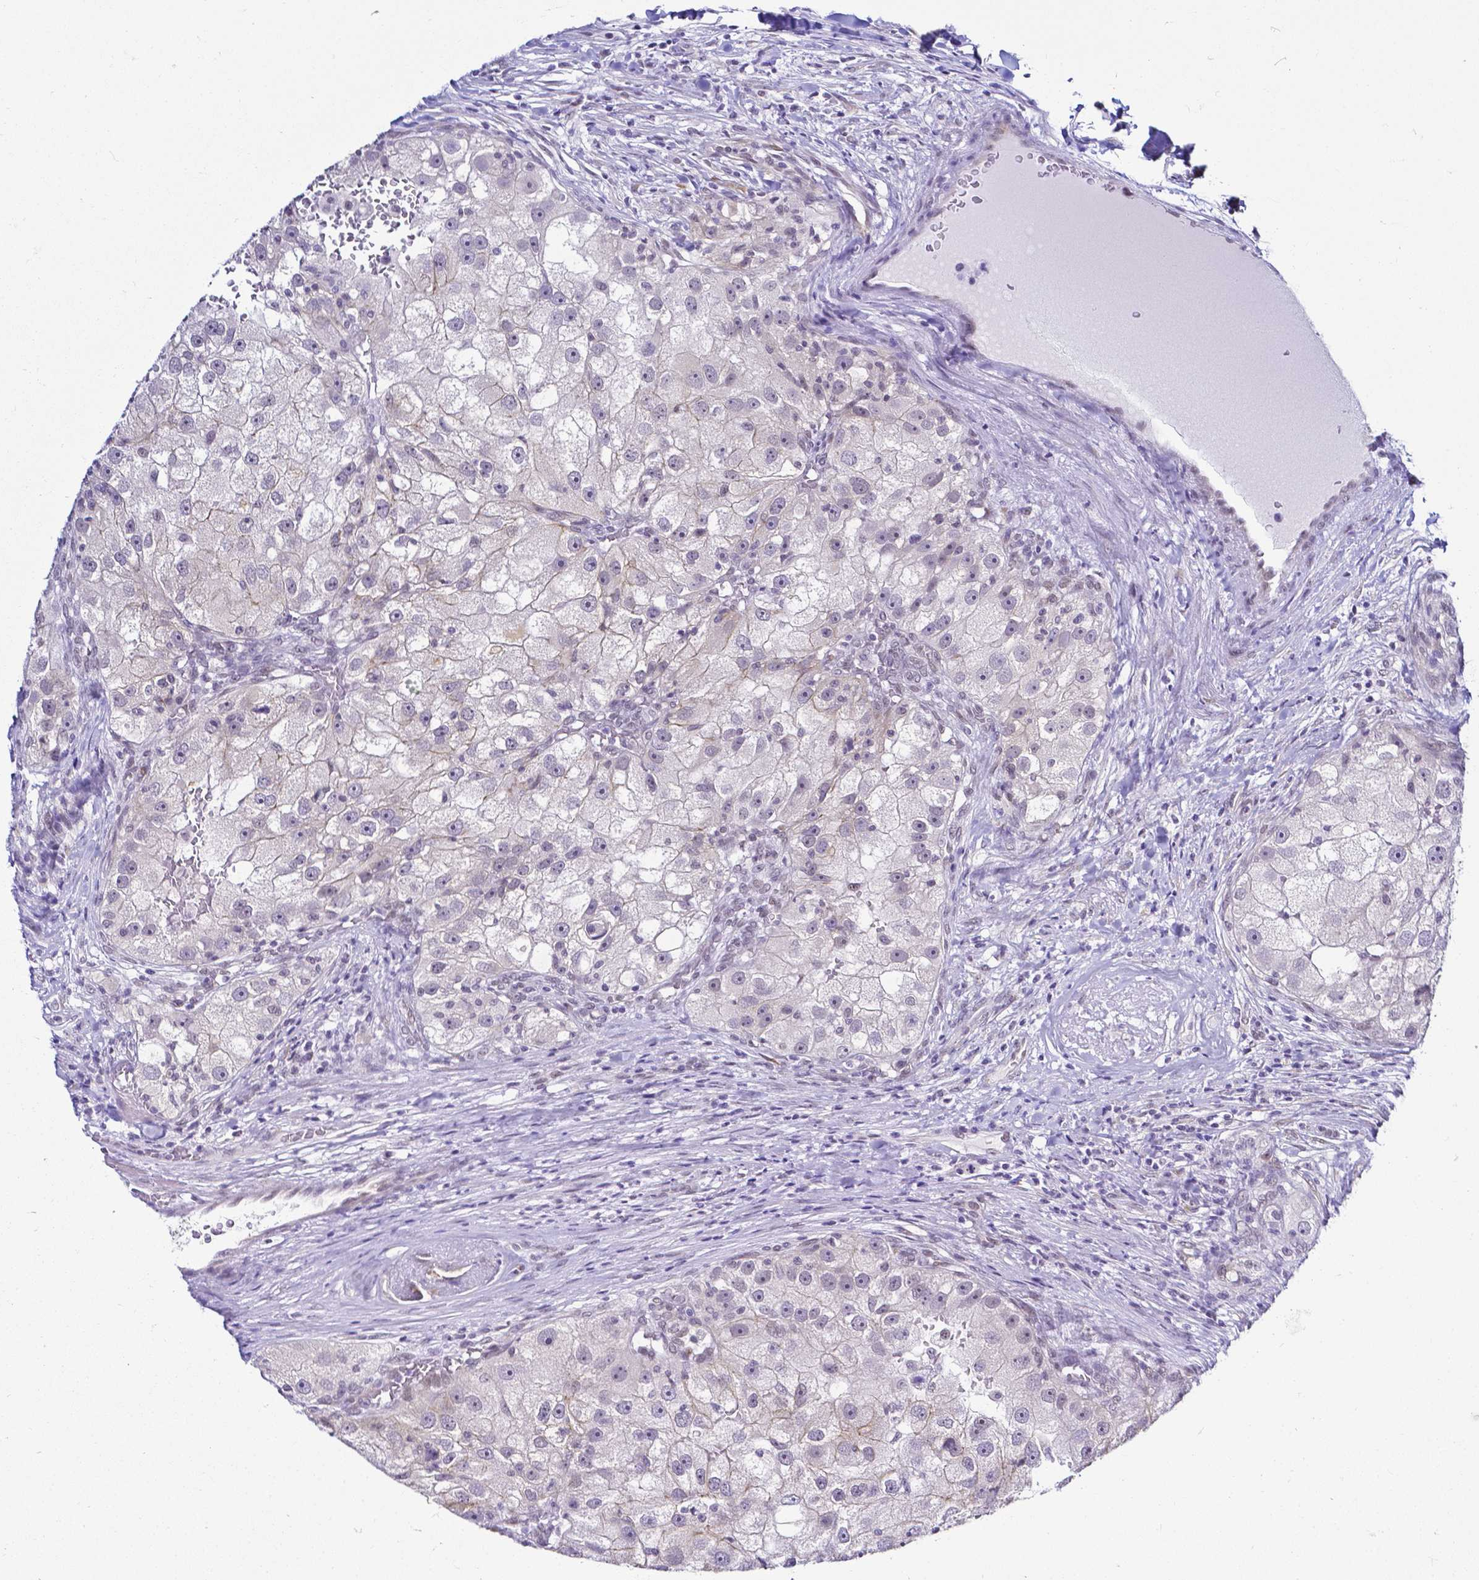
{"staining": {"intensity": "weak", "quantity": "<25%", "location": "cytoplasmic/membranous,nuclear"}, "tissue": "renal cancer", "cell_type": "Tumor cells", "image_type": "cancer", "snomed": [{"axis": "morphology", "description": "Adenocarcinoma, NOS"}, {"axis": "topography", "description": "Kidney"}], "caption": "An immunohistochemistry (IHC) photomicrograph of adenocarcinoma (renal) is shown. There is no staining in tumor cells of adenocarcinoma (renal). (Brightfield microscopy of DAB (3,3'-diaminobenzidine) immunohistochemistry (IHC) at high magnification).", "gene": "FAM83G", "patient": {"sex": "male", "age": 63}}